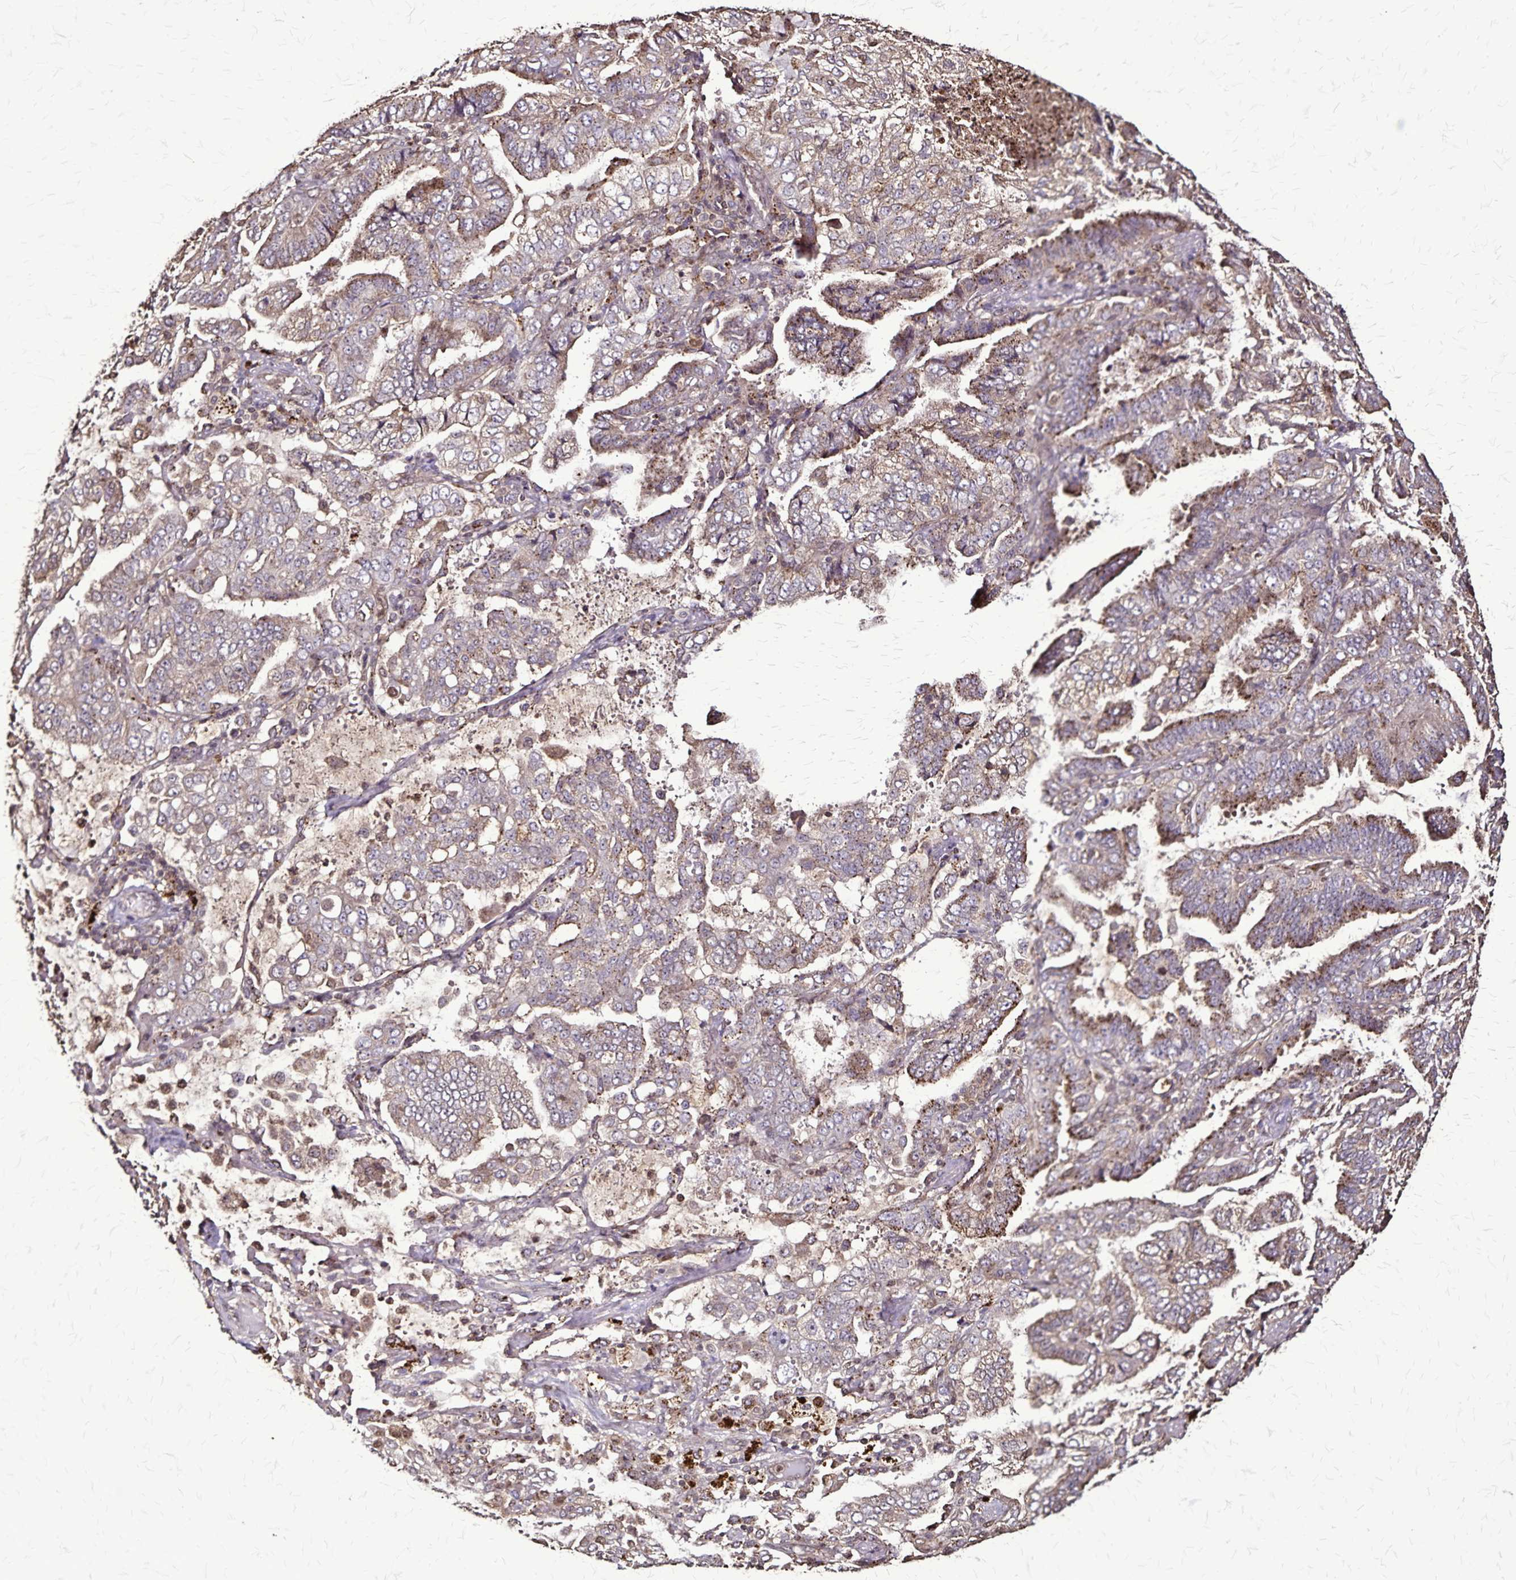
{"staining": {"intensity": "weak", "quantity": "25%-75%", "location": "cytoplasmic/membranous"}, "tissue": "lung cancer", "cell_type": "Tumor cells", "image_type": "cancer", "snomed": [{"axis": "morphology", "description": "Aneuploidy"}, {"axis": "morphology", "description": "Adenocarcinoma, NOS"}, {"axis": "morphology", "description": "Adenocarcinoma, metastatic, NOS"}, {"axis": "topography", "description": "Lymph node"}, {"axis": "topography", "description": "Lung"}], "caption": "This histopathology image displays IHC staining of human lung metastatic adenocarcinoma, with low weak cytoplasmic/membranous staining in about 25%-75% of tumor cells.", "gene": "CHMP1B", "patient": {"sex": "female", "age": 48}}